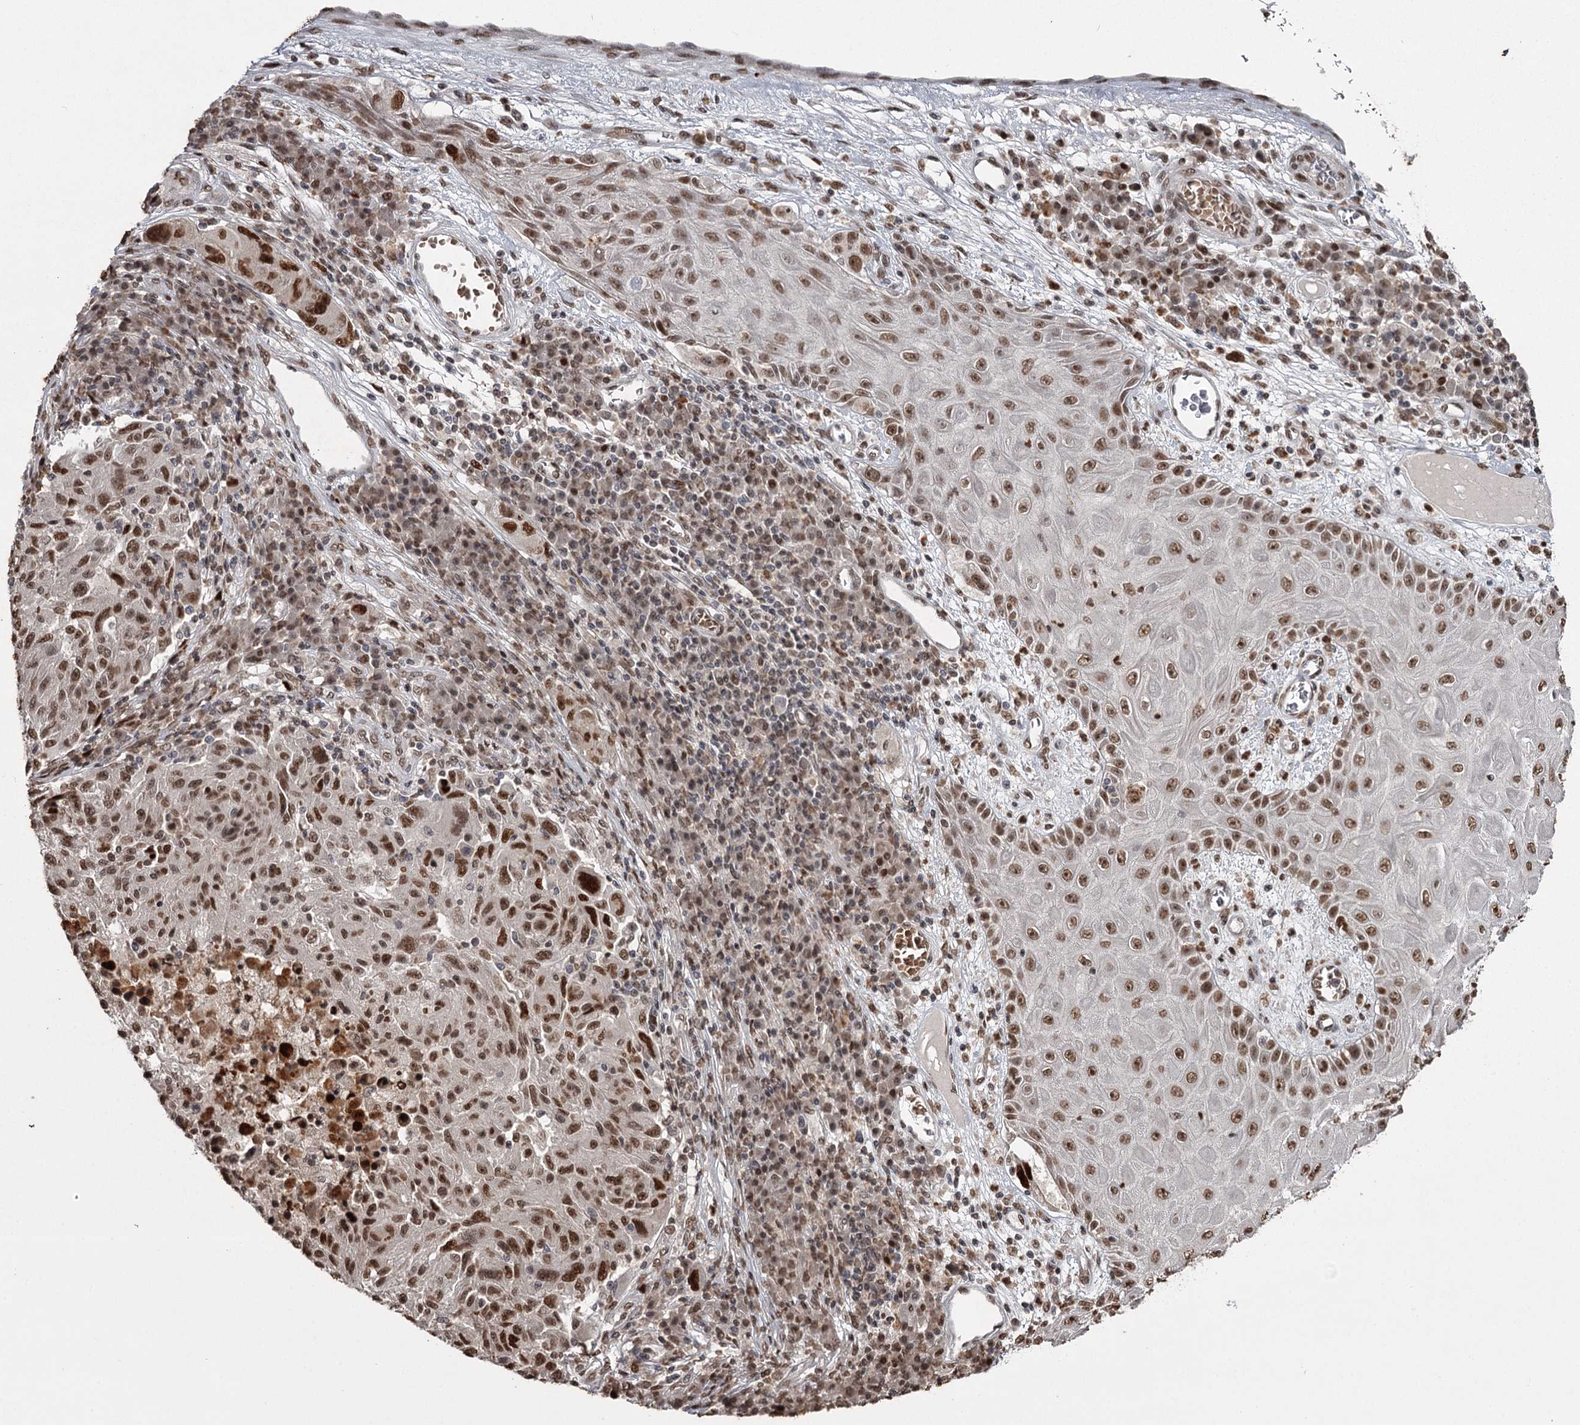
{"staining": {"intensity": "strong", "quantity": ">75%", "location": "nuclear"}, "tissue": "melanoma", "cell_type": "Tumor cells", "image_type": "cancer", "snomed": [{"axis": "morphology", "description": "Malignant melanoma, NOS"}, {"axis": "topography", "description": "Skin"}], "caption": "A high amount of strong nuclear staining is identified in about >75% of tumor cells in malignant melanoma tissue.", "gene": "THYN1", "patient": {"sex": "male", "age": 53}}